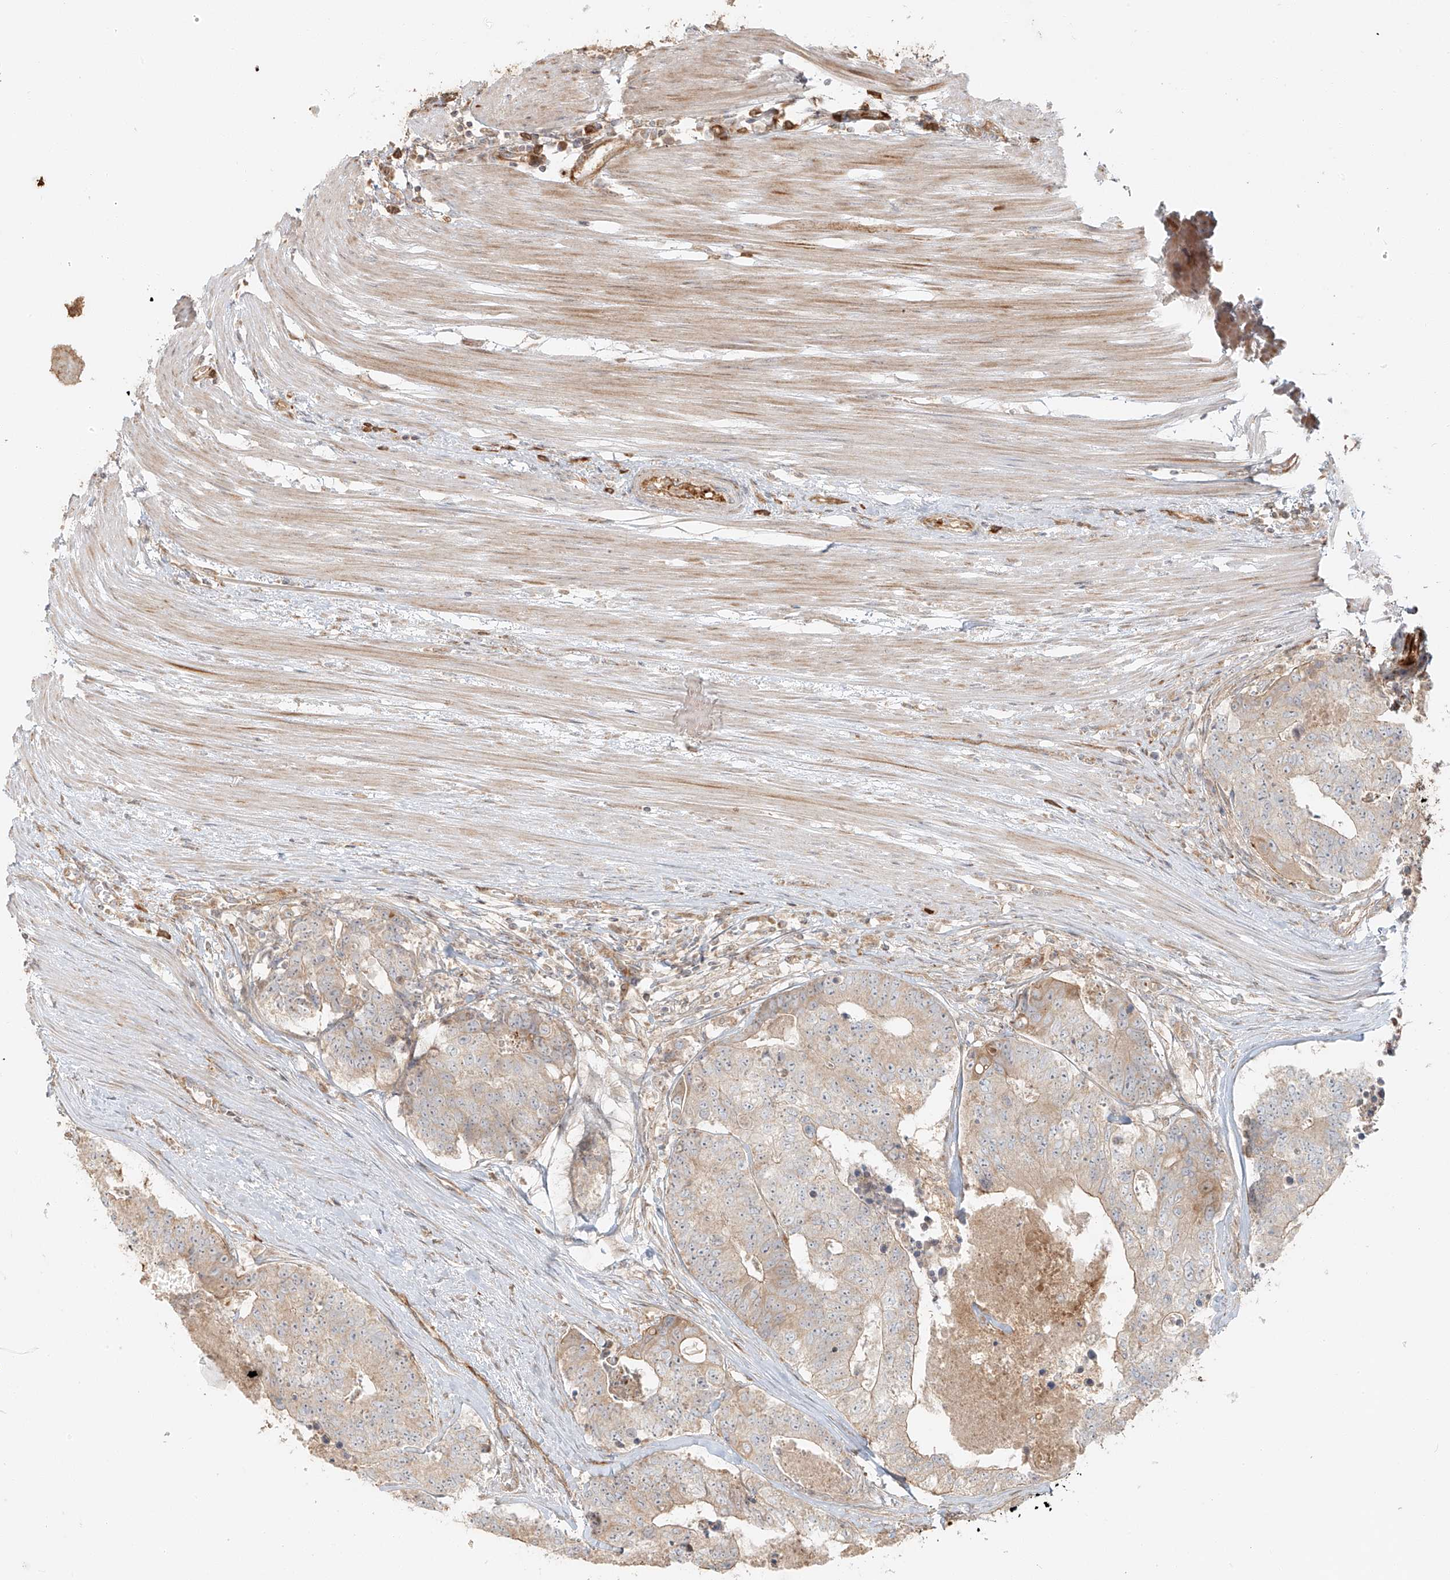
{"staining": {"intensity": "weak", "quantity": "25%-75%", "location": "cytoplasmic/membranous"}, "tissue": "colorectal cancer", "cell_type": "Tumor cells", "image_type": "cancer", "snomed": [{"axis": "morphology", "description": "Adenocarcinoma, NOS"}, {"axis": "topography", "description": "Colon"}], "caption": "An image showing weak cytoplasmic/membranous positivity in approximately 25%-75% of tumor cells in colorectal cancer, as visualized by brown immunohistochemical staining.", "gene": "MIPEP", "patient": {"sex": "female", "age": 67}}